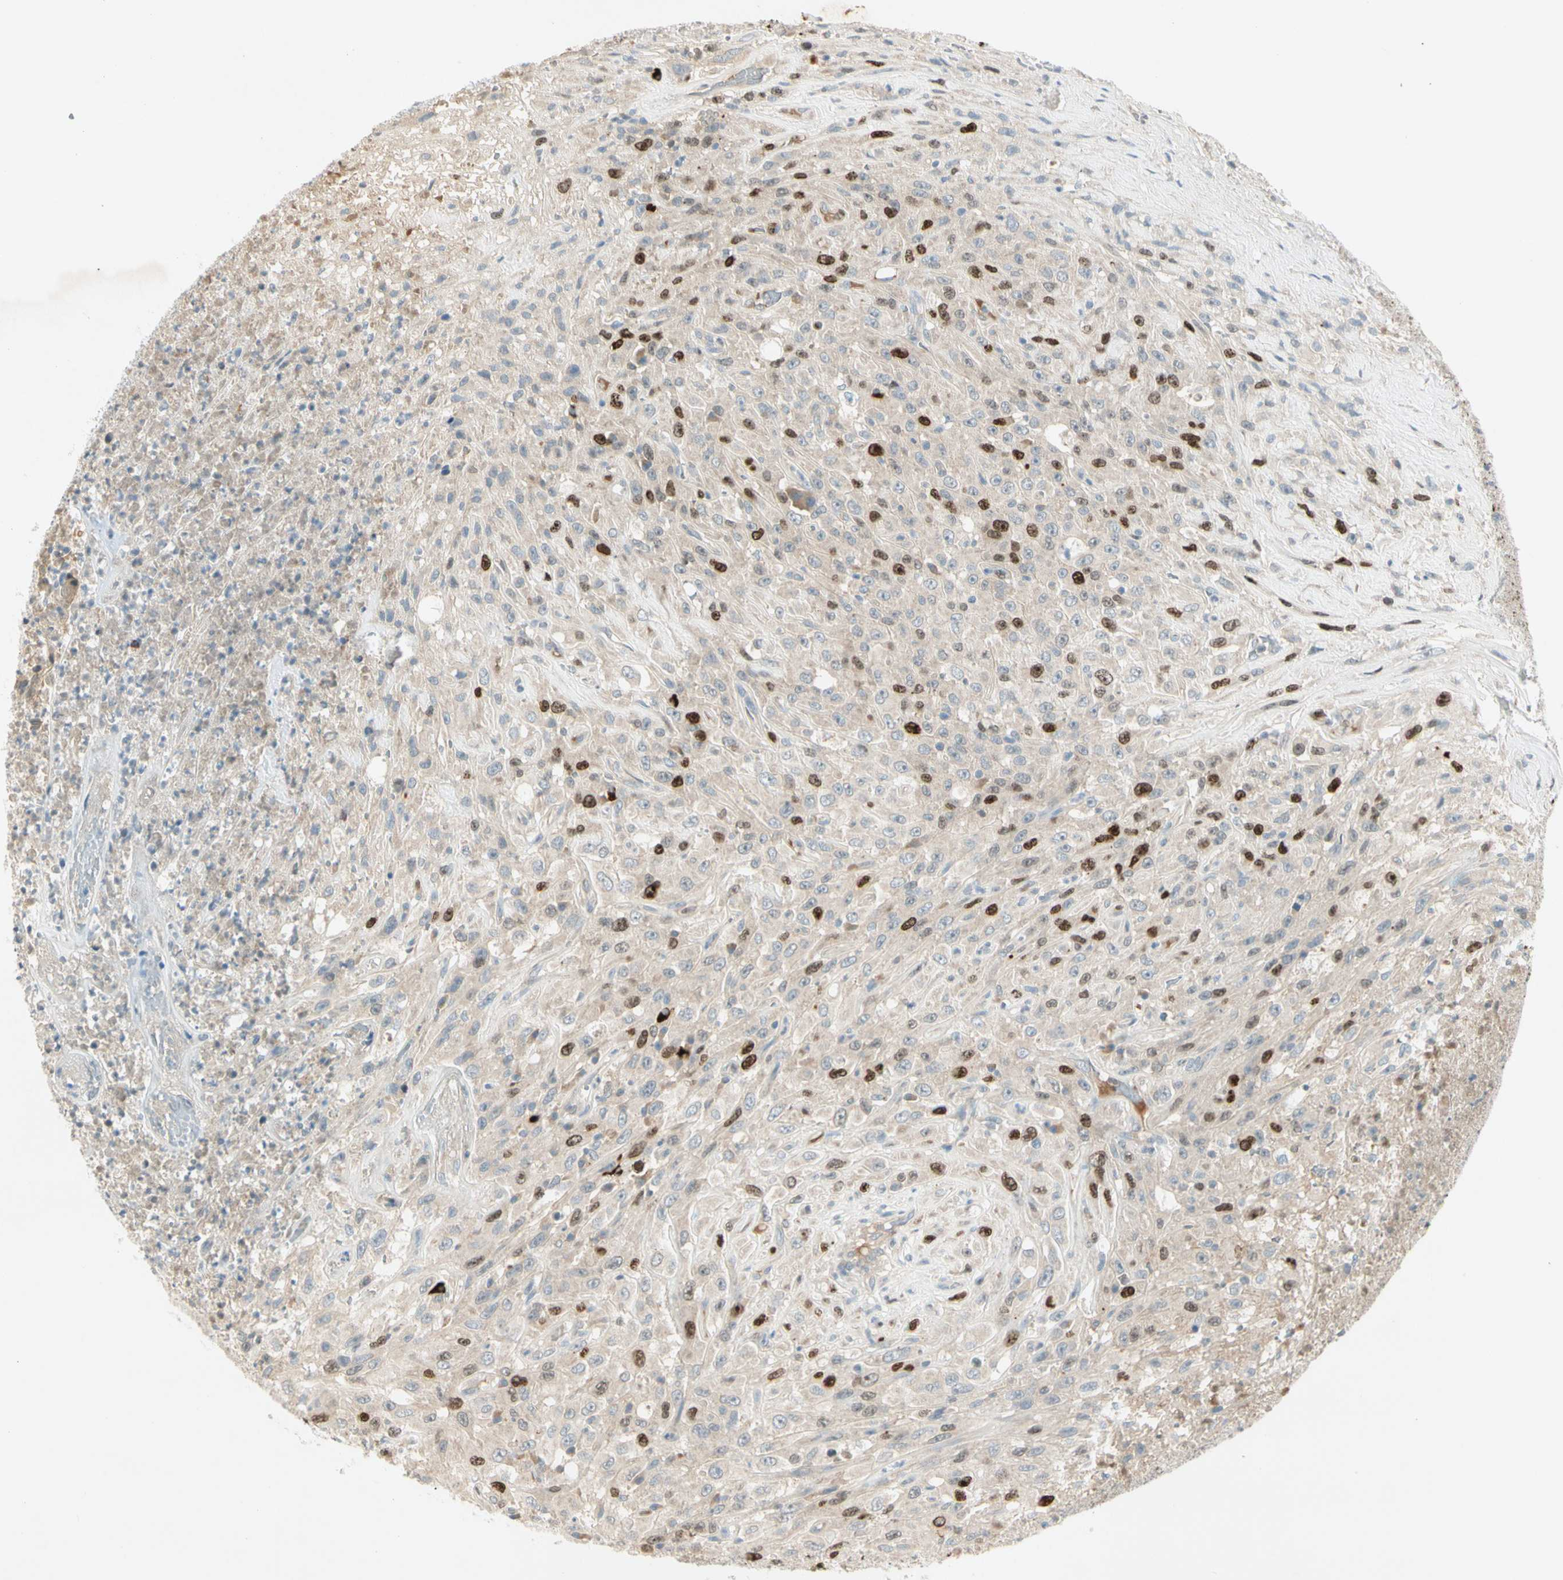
{"staining": {"intensity": "strong", "quantity": "<25%", "location": "nuclear"}, "tissue": "urothelial cancer", "cell_type": "Tumor cells", "image_type": "cancer", "snomed": [{"axis": "morphology", "description": "Urothelial carcinoma, High grade"}, {"axis": "topography", "description": "Urinary bladder"}], "caption": "Immunohistochemistry (IHC) photomicrograph of human urothelial cancer stained for a protein (brown), which shows medium levels of strong nuclear positivity in approximately <25% of tumor cells.", "gene": "PITX1", "patient": {"sex": "male", "age": 66}}